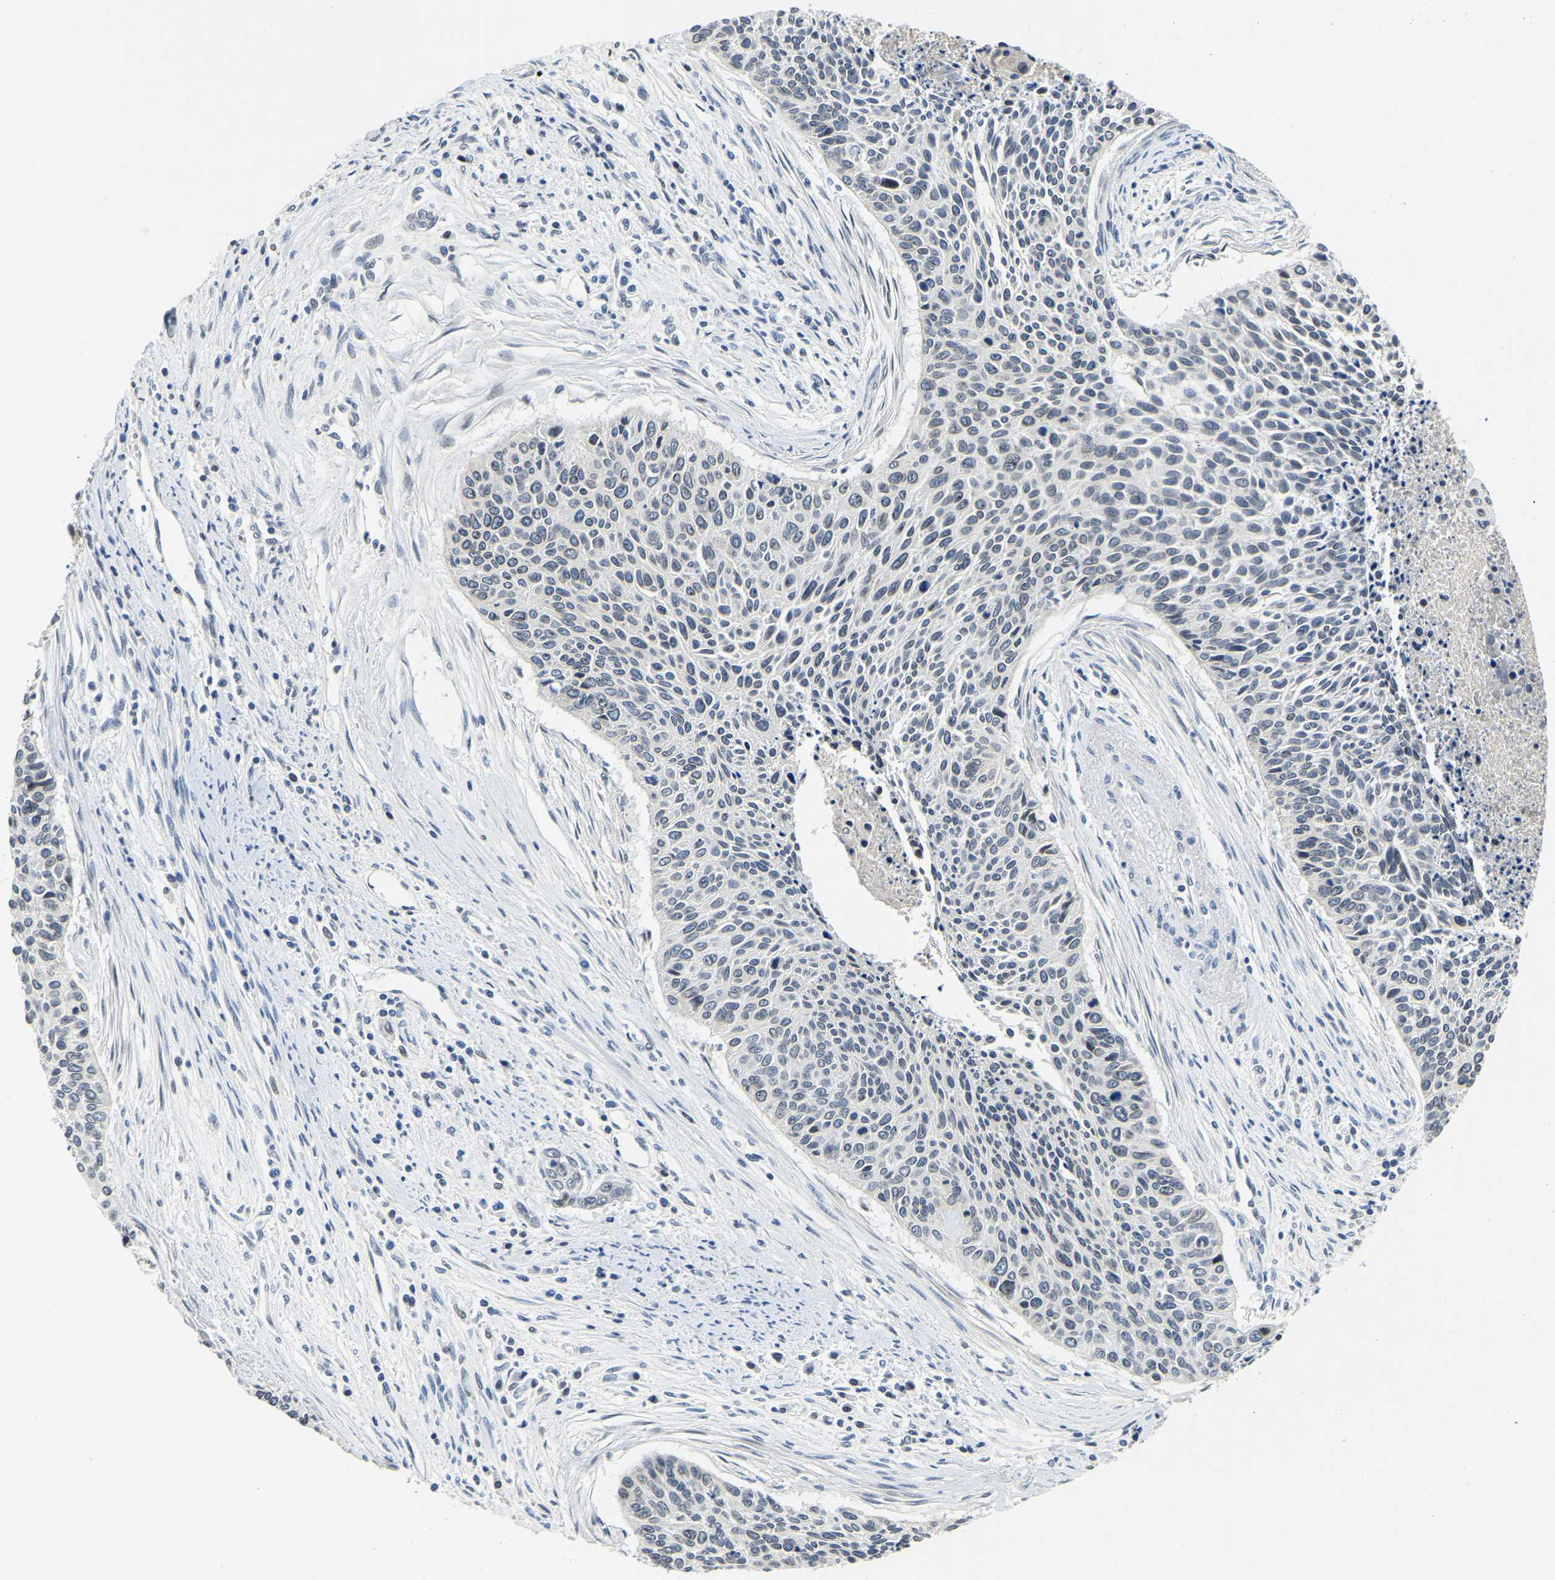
{"staining": {"intensity": "negative", "quantity": "none", "location": "none"}, "tissue": "cervical cancer", "cell_type": "Tumor cells", "image_type": "cancer", "snomed": [{"axis": "morphology", "description": "Squamous cell carcinoma, NOS"}, {"axis": "topography", "description": "Cervix"}], "caption": "IHC histopathology image of cervical cancer (squamous cell carcinoma) stained for a protein (brown), which shows no positivity in tumor cells.", "gene": "RANBP2", "patient": {"sex": "female", "age": 55}}